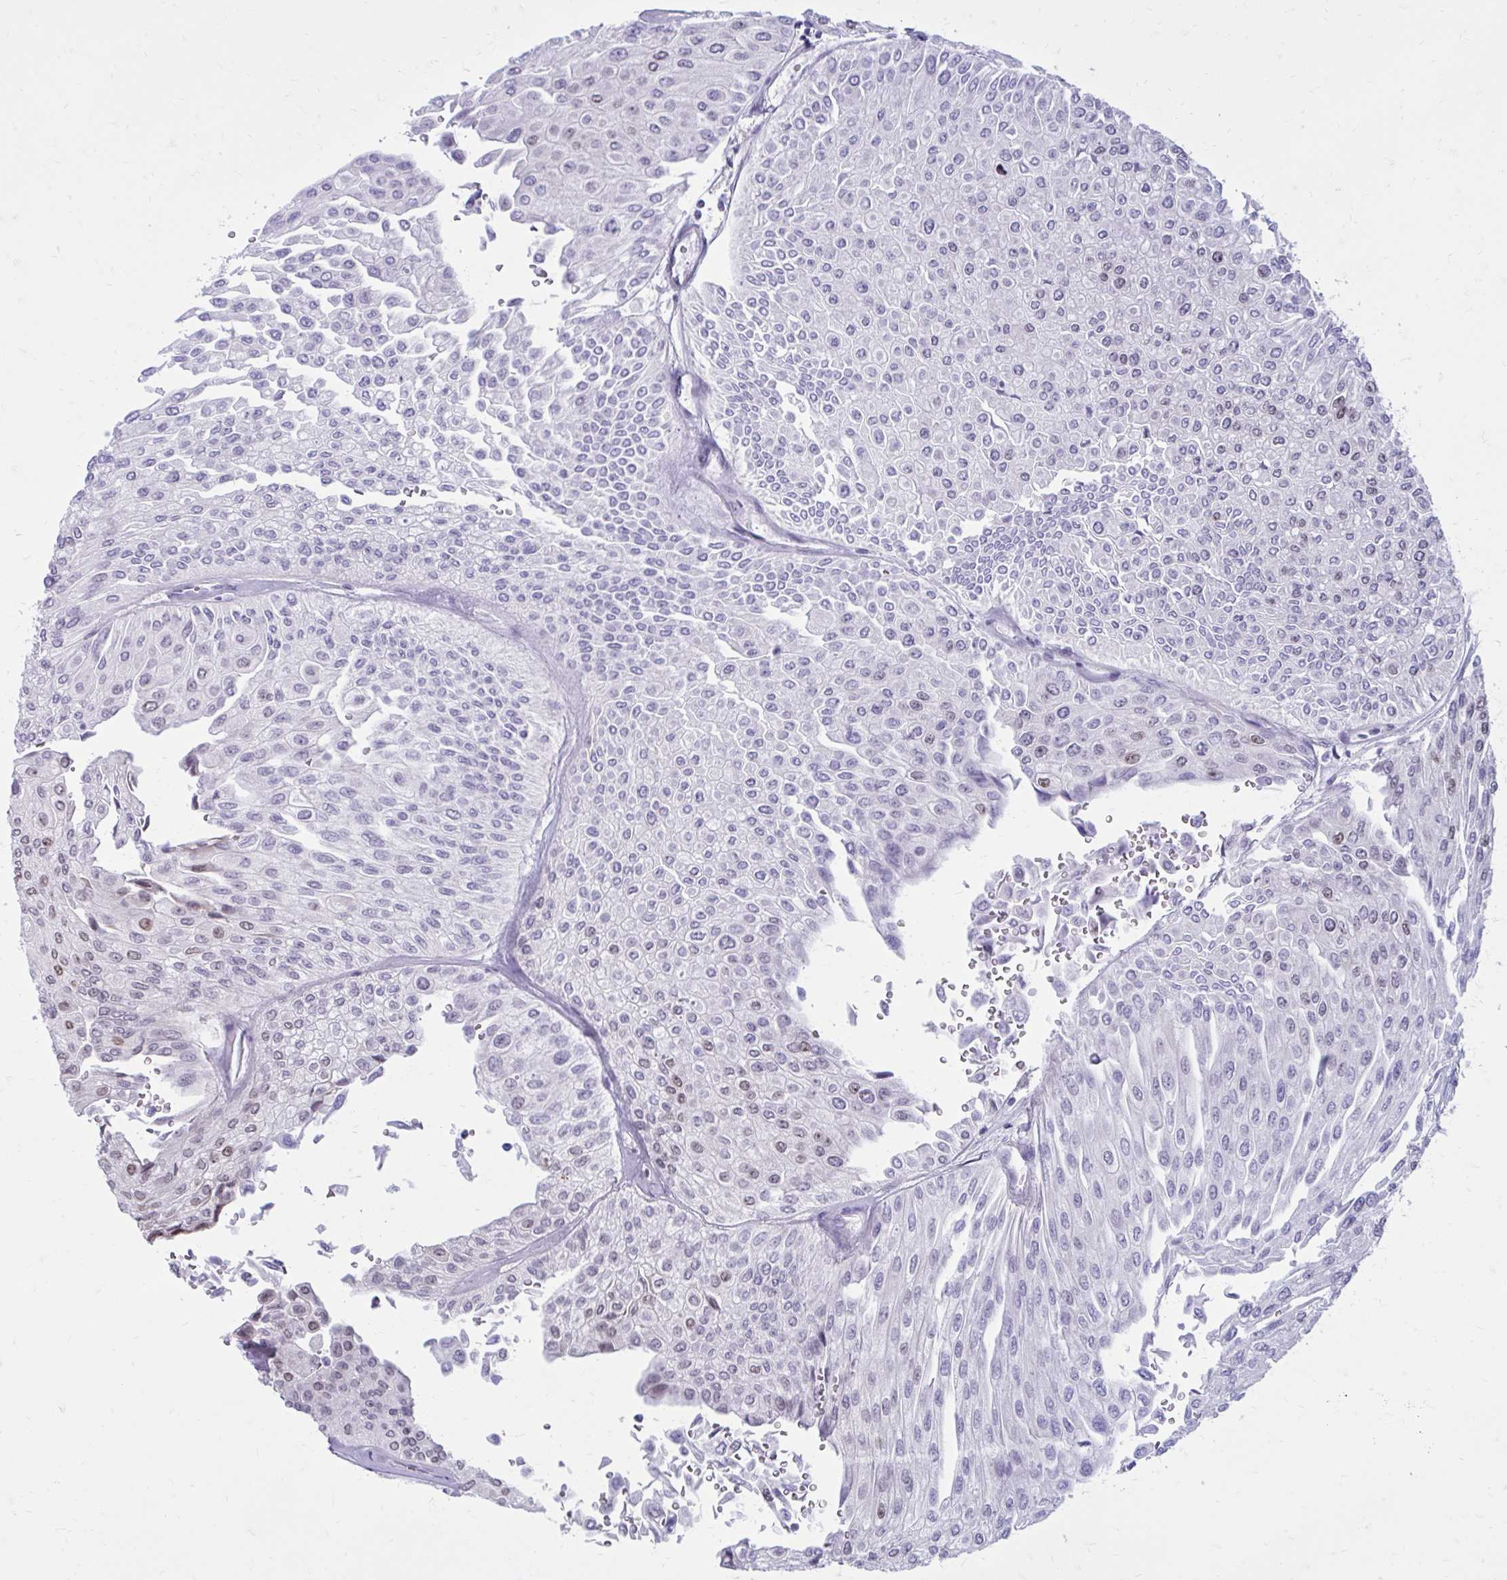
{"staining": {"intensity": "weak", "quantity": "<25%", "location": "nuclear"}, "tissue": "urothelial cancer", "cell_type": "Tumor cells", "image_type": "cancer", "snomed": [{"axis": "morphology", "description": "Urothelial carcinoma, NOS"}, {"axis": "topography", "description": "Urinary bladder"}], "caption": "Immunohistochemistry (IHC) of transitional cell carcinoma reveals no staining in tumor cells. (DAB immunohistochemistry visualized using brightfield microscopy, high magnification).", "gene": "PROSER1", "patient": {"sex": "male", "age": 67}}